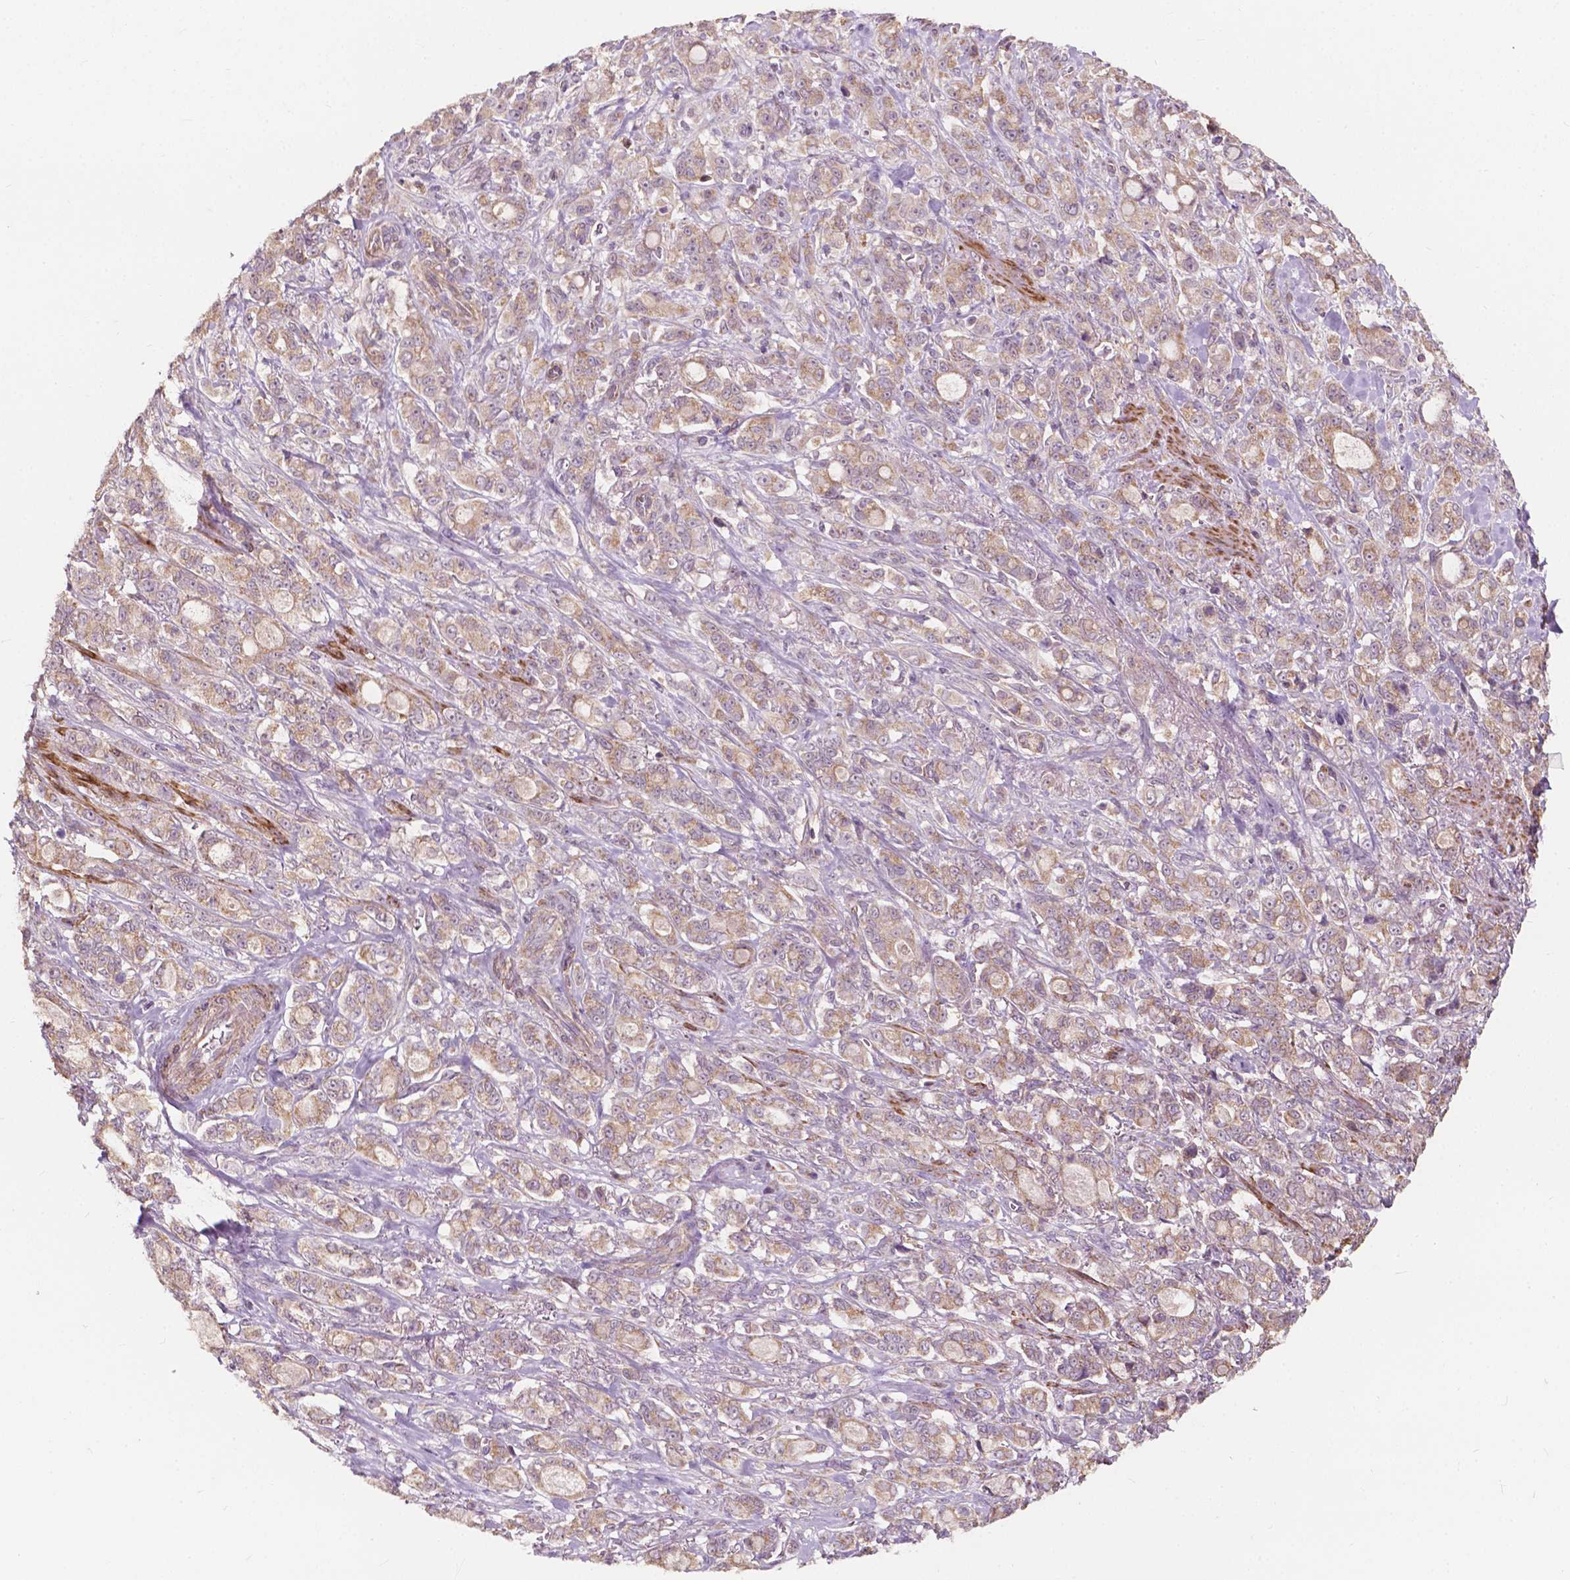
{"staining": {"intensity": "weak", "quantity": ">75%", "location": "cytoplasmic/membranous"}, "tissue": "stomach cancer", "cell_type": "Tumor cells", "image_type": "cancer", "snomed": [{"axis": "morphology", "description": "Adenocarcinoma, NOS"}, {"axis": "topography", "description": "Stomach"}], "caption": "The immunohistochemical stain shows weak cytoplasmic/membranous staining in tumor cells of stomach adenocarcinoma tissue. The staining was performed using DAB (3,3'-diaminobenzidine), with brown indicating positive protein expression. Nuclei are stained blue with hematoxylin.", "gene": "NDUFA10", "patient": {"sex": "male", "age": 63}}